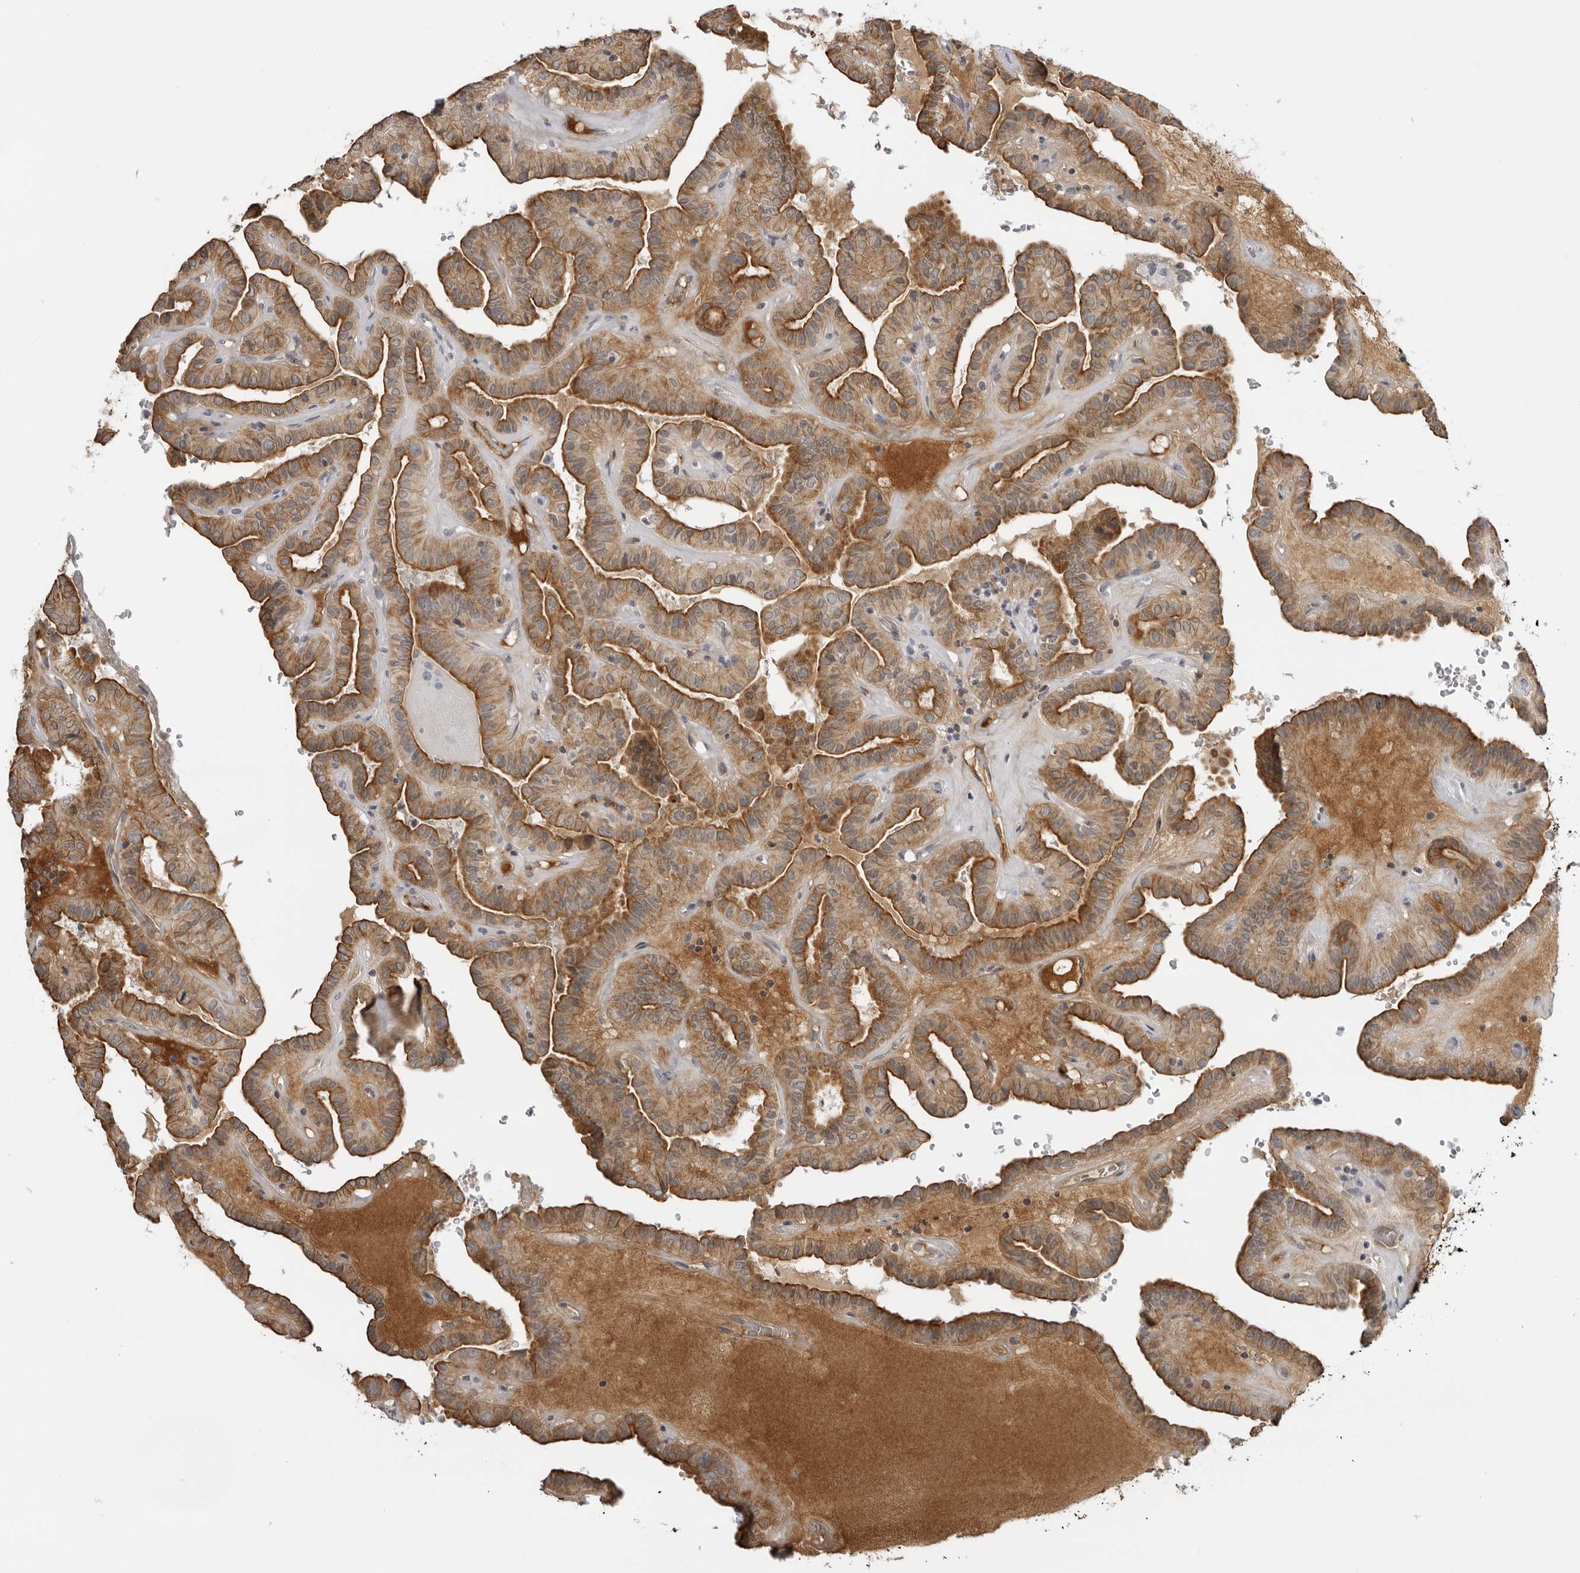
{"staining": {"intensity": "moderate", "quantity": ">75%", "location": "cytoplasmic/membranous"}, "tissue": "thyroid cancer", "cell_type": "Tumor cells", "image_type": "cancer", "snomed": [{"axis": "morphology", "description": "Papillary adenocarcinoma, NOS"}, {"axis": "topography", "description": "Thyroid gland"}], "caption": "Moderate cytoplasmic/membranous expression for a protein is seen in about >75% of tumor cells of thyroid cancer using immunohistochemistry.", "gene": "SERPINF2", "patient": {"sex": "male", "age": 77}}